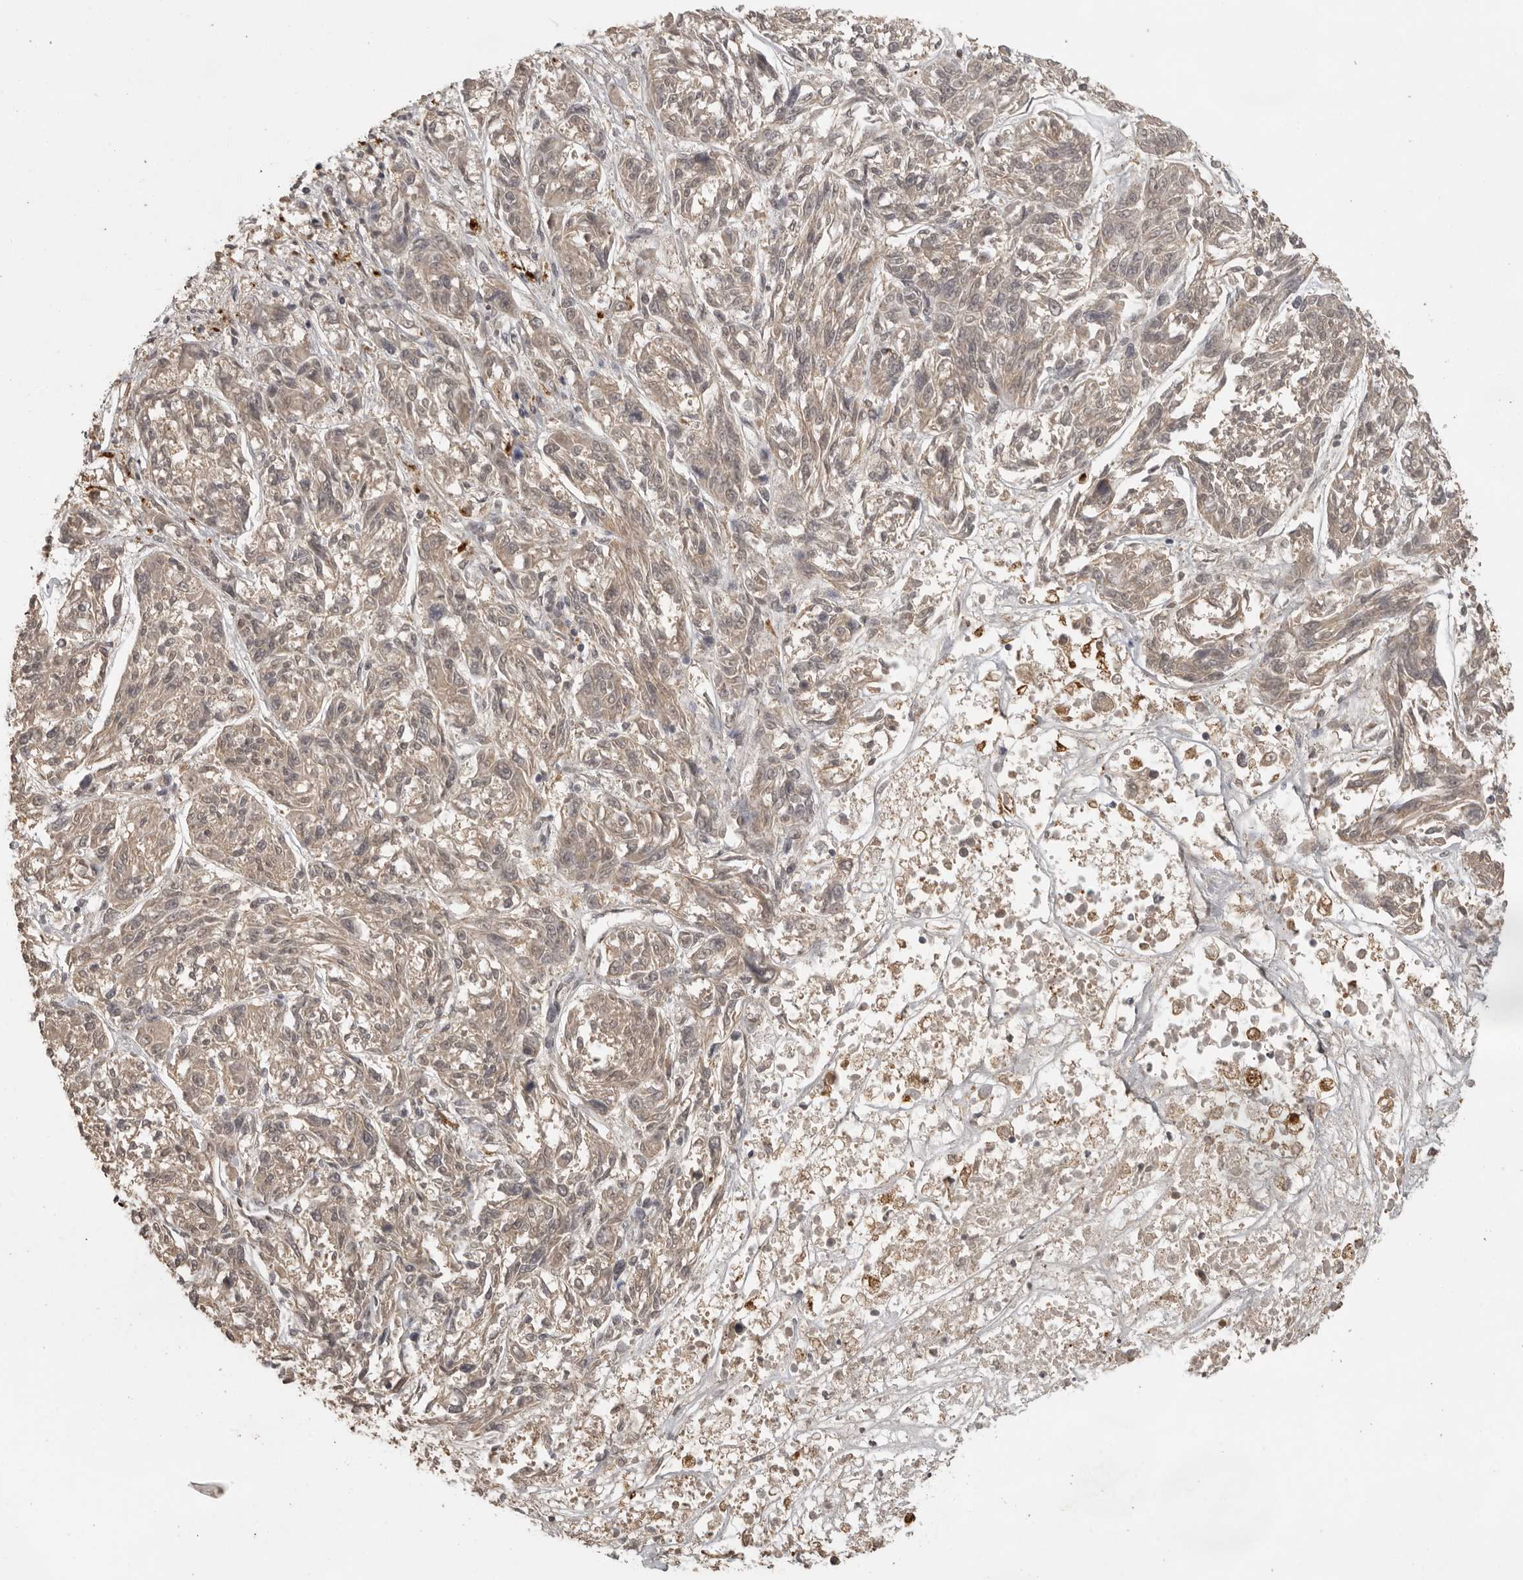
{"staining": {"intensity": "weak", "quantity": ">75%", "location": "cytoplasmic/membranous"}, "tissue": "melanoma", "cell_type": "Tumor cells", "image_type": "cancer", "snomed": [{"axis": "morphology", "description": "Malignant melanoma, NOS"}, {"axis": "topography", "description": "Skin"}], "caption": "This is a photomicrograph of immunohistochemistry (IHC) staining of melanoma, which shows weak expression in the cytoplasmic/membranous of tumor cells.", "gene": "CTF1", "patient": {"sex": "male", "age": 53}}